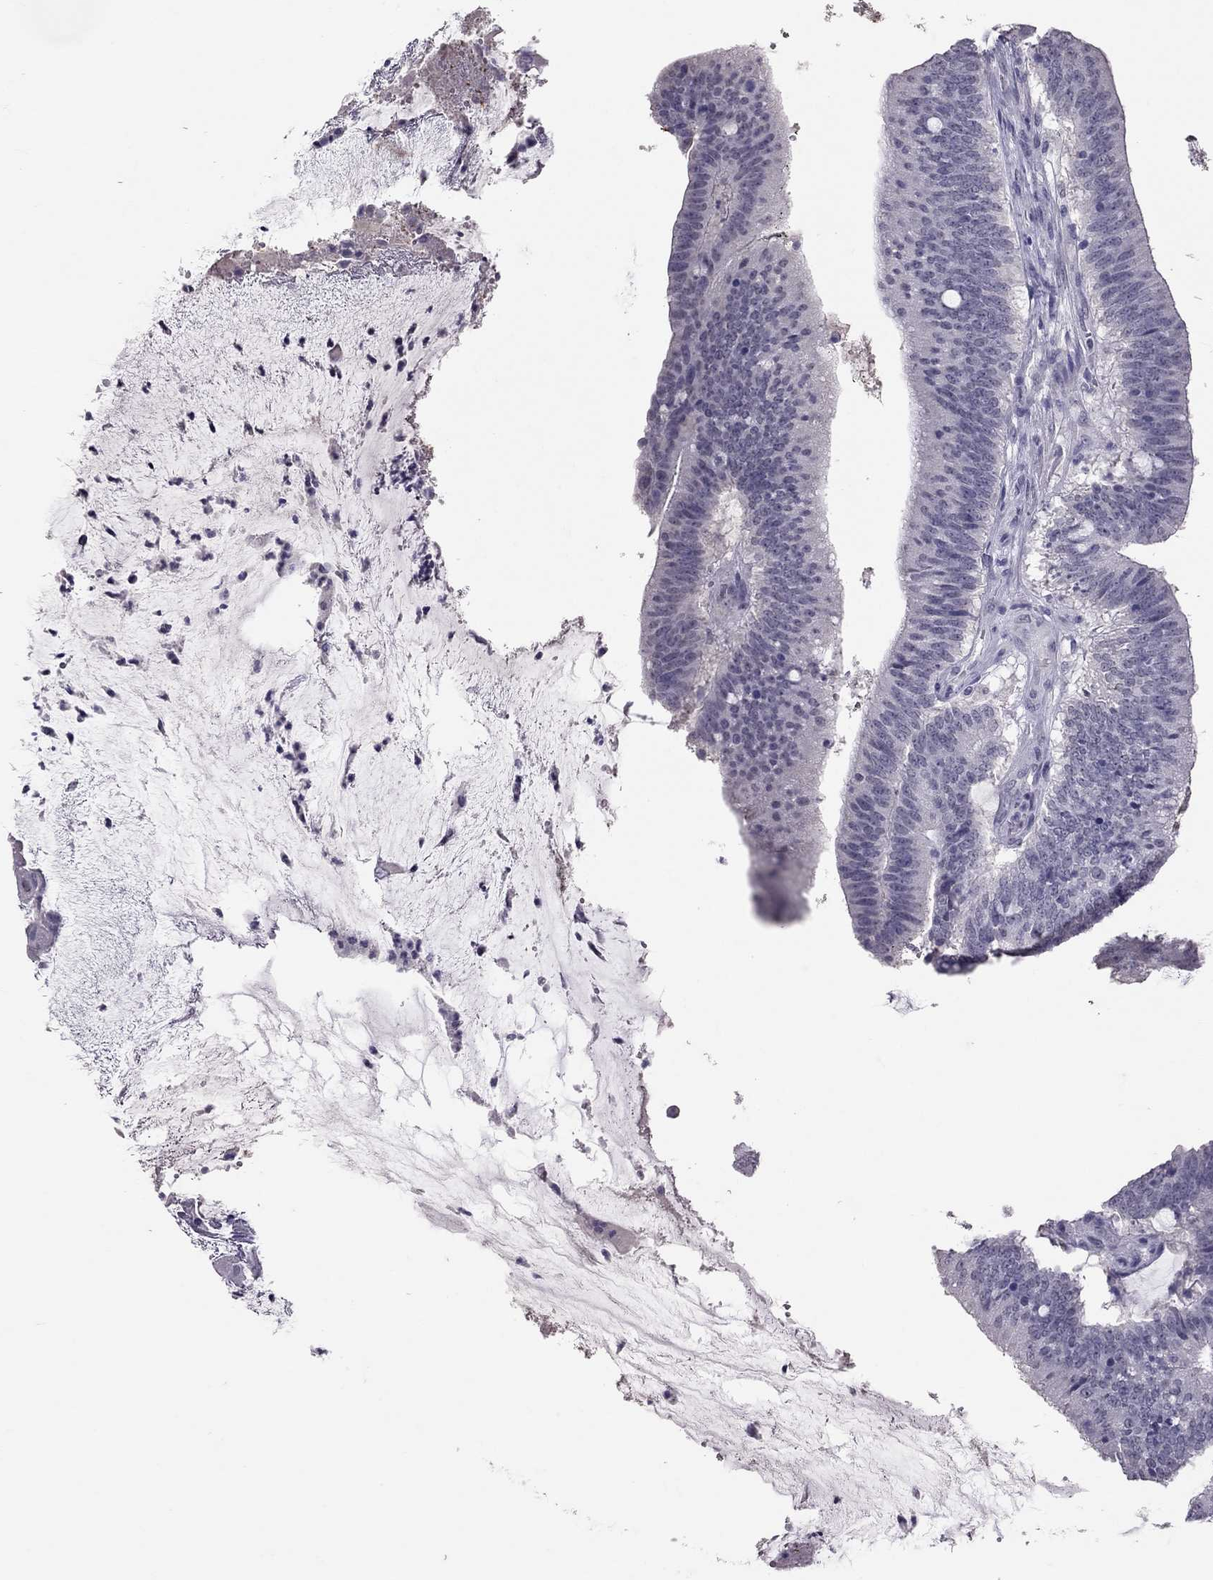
{"staining": {"intensity": "negative", "quantity": "none", "location": "none"}, "tissue": "colorectal cancer", "cell_type": "Tumor cells", "image_type": "cancer", "snomed": [{"axis": "morphology", "description": "Adenocarcinoma, NOS"}, {"axis": "topography", "description": "Colon"}], "caption": "IHC photomicrograph of human colorectal cancer (adenocarcinoma) stained for a protein (brown), which displays no positivity in tumor cells.", "gene": "PSMB11", "patient": {"sex": "female", "age": 43}}